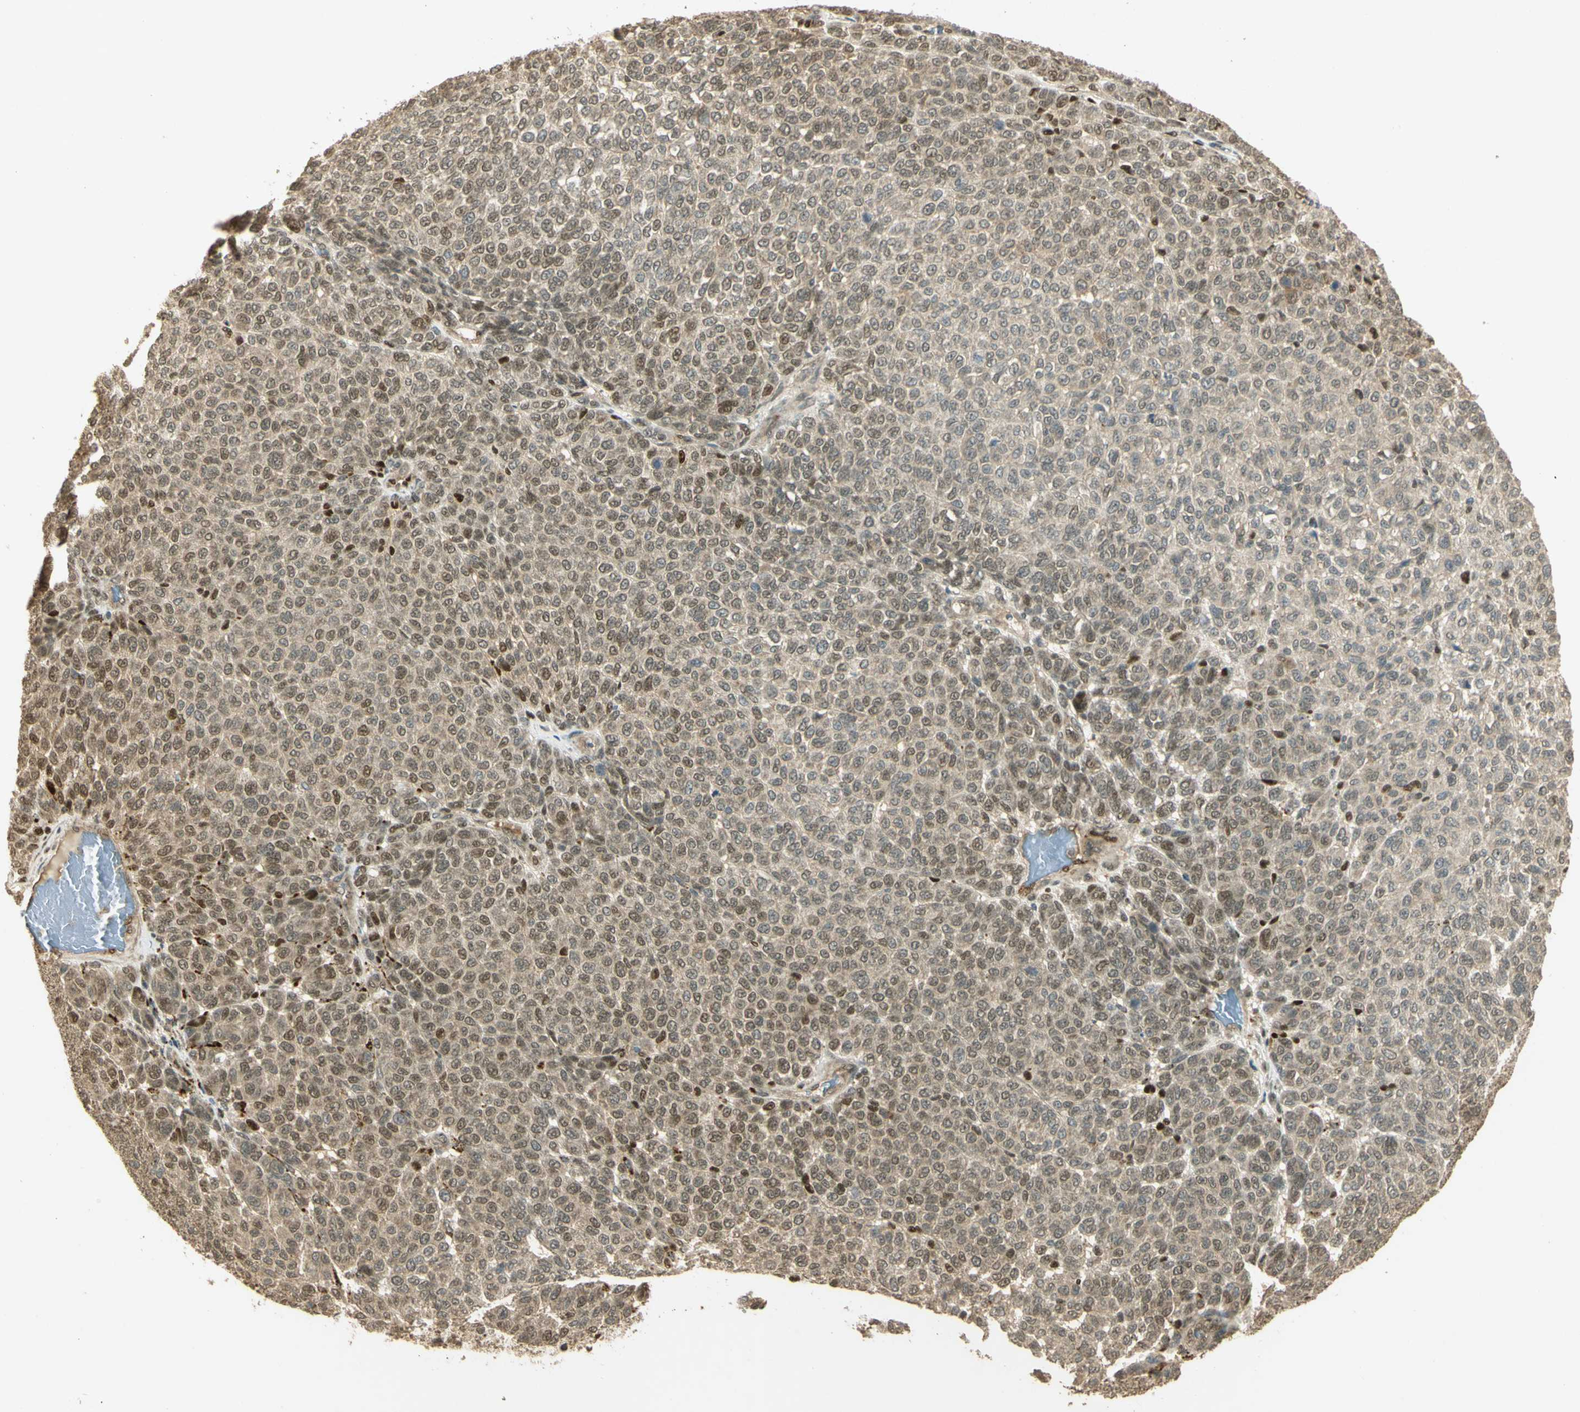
{"staining": {"intensity": "weak", "quantity": ">75%", "location": "cytoplasmic/membranous,nuclear"}, "tissue": "melanoma", "cell_type": "Tumor cells", "image_type": "cancer", "snomed": [{"axis": "morphology", "description": "Malignant melanoma, NOS"}, {"axis": "topography", "description": "Skin"}], "caption": "Immunohistochemical staining of melanoma exhibits weak cytoplasmic/membranous and nuclear protein expression in about >75% of tumor cells.", "gene": "GMEB2", "patient": {"sex": "male", "age": 59}}